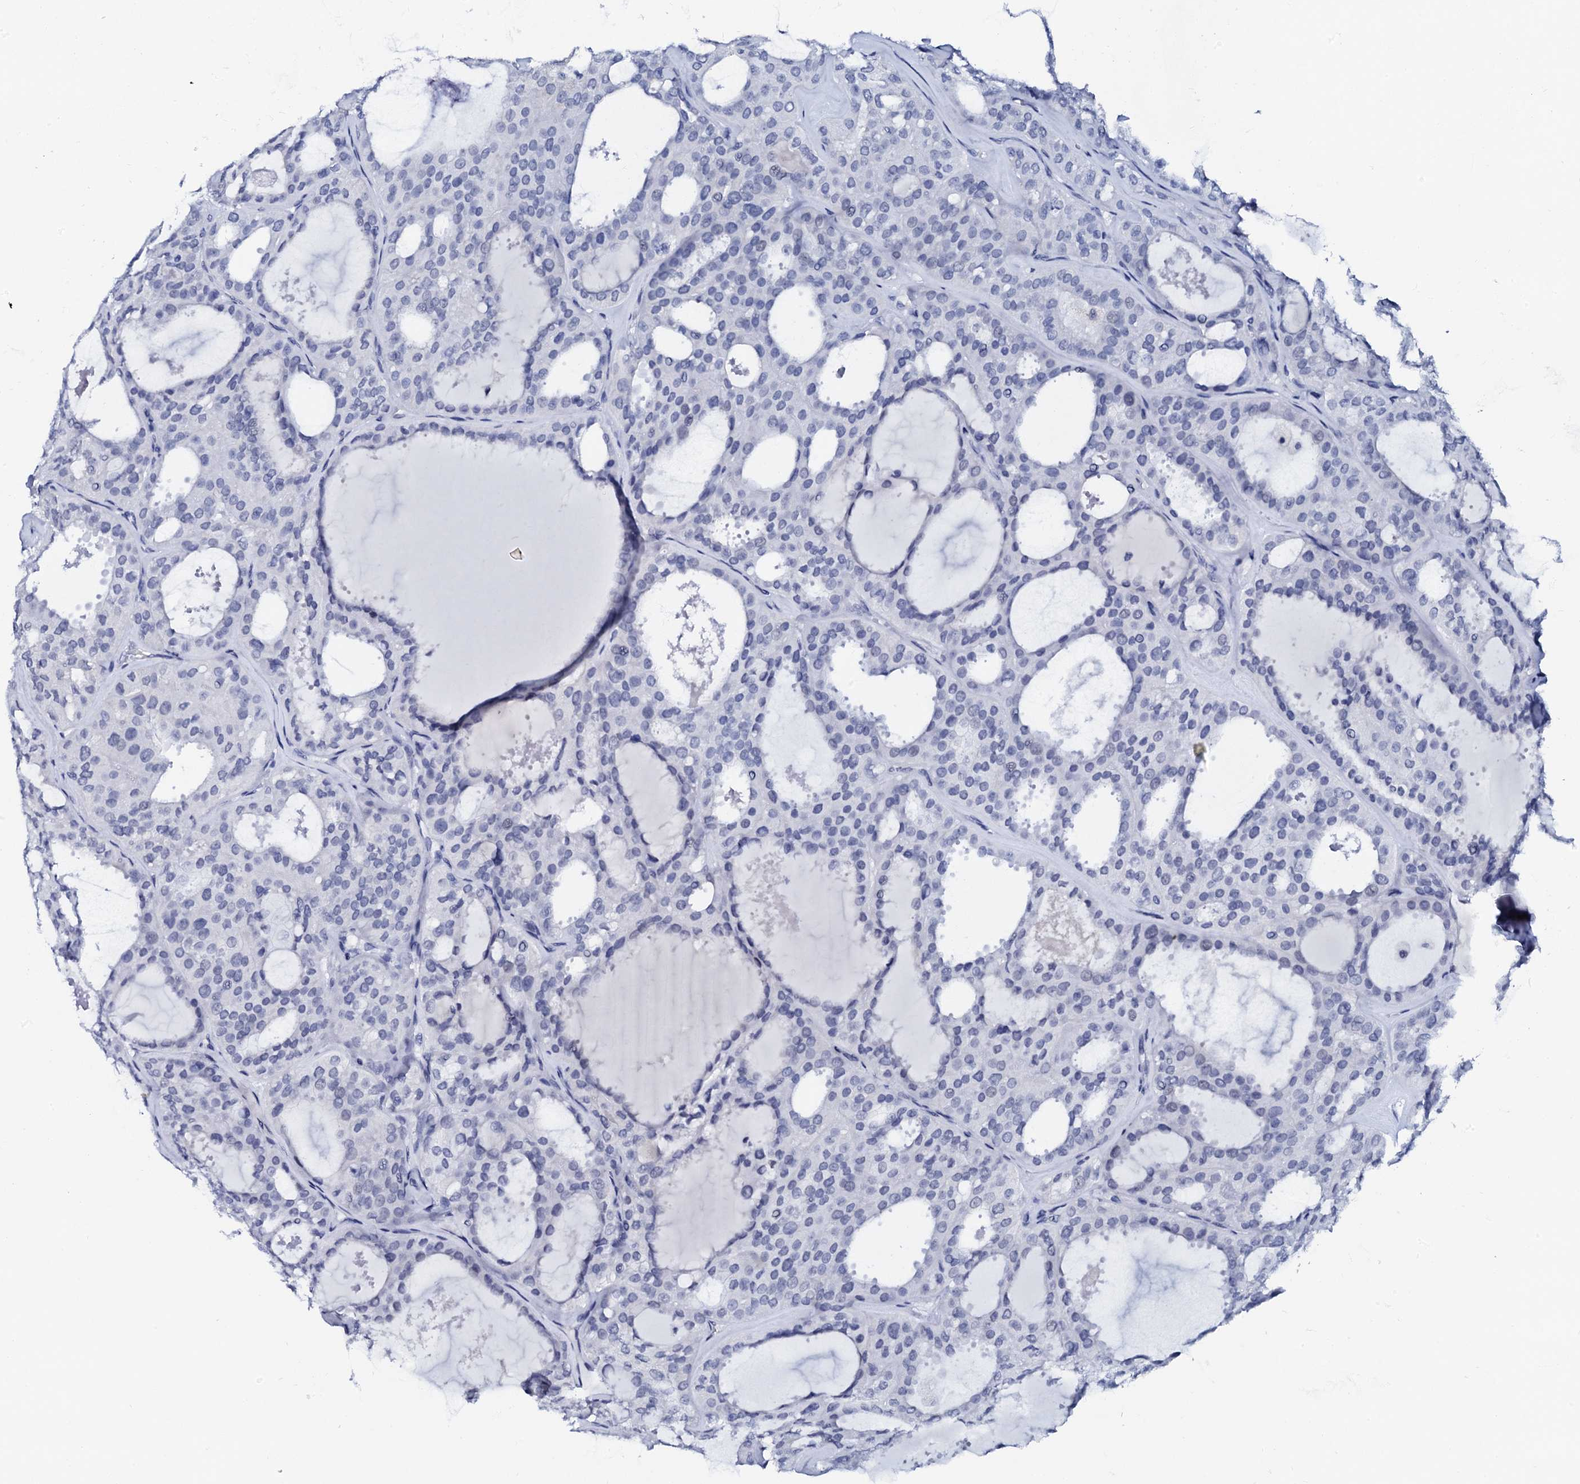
{"staining": {"intensity": "negative", "quantity": "none", "location": "none"}, "tissue": "thyroid cancer", "cell_type": "Tumor cells", "image_type": "cancer", "snomed": [{"axis": "morphology", "description": "Follicular adenoma carcinoma, NOS"}, {"axis": "topography", "description": "Thyroid gland"}], "caption": "This is a photomicrograph of immunohistochemistry staining of thyroid cancer (follicular adenoma carcinoma), which shows no positivity in tumor cells.", "gene": "SPATA19", "patient": {"sex": "male", "age": 75}}